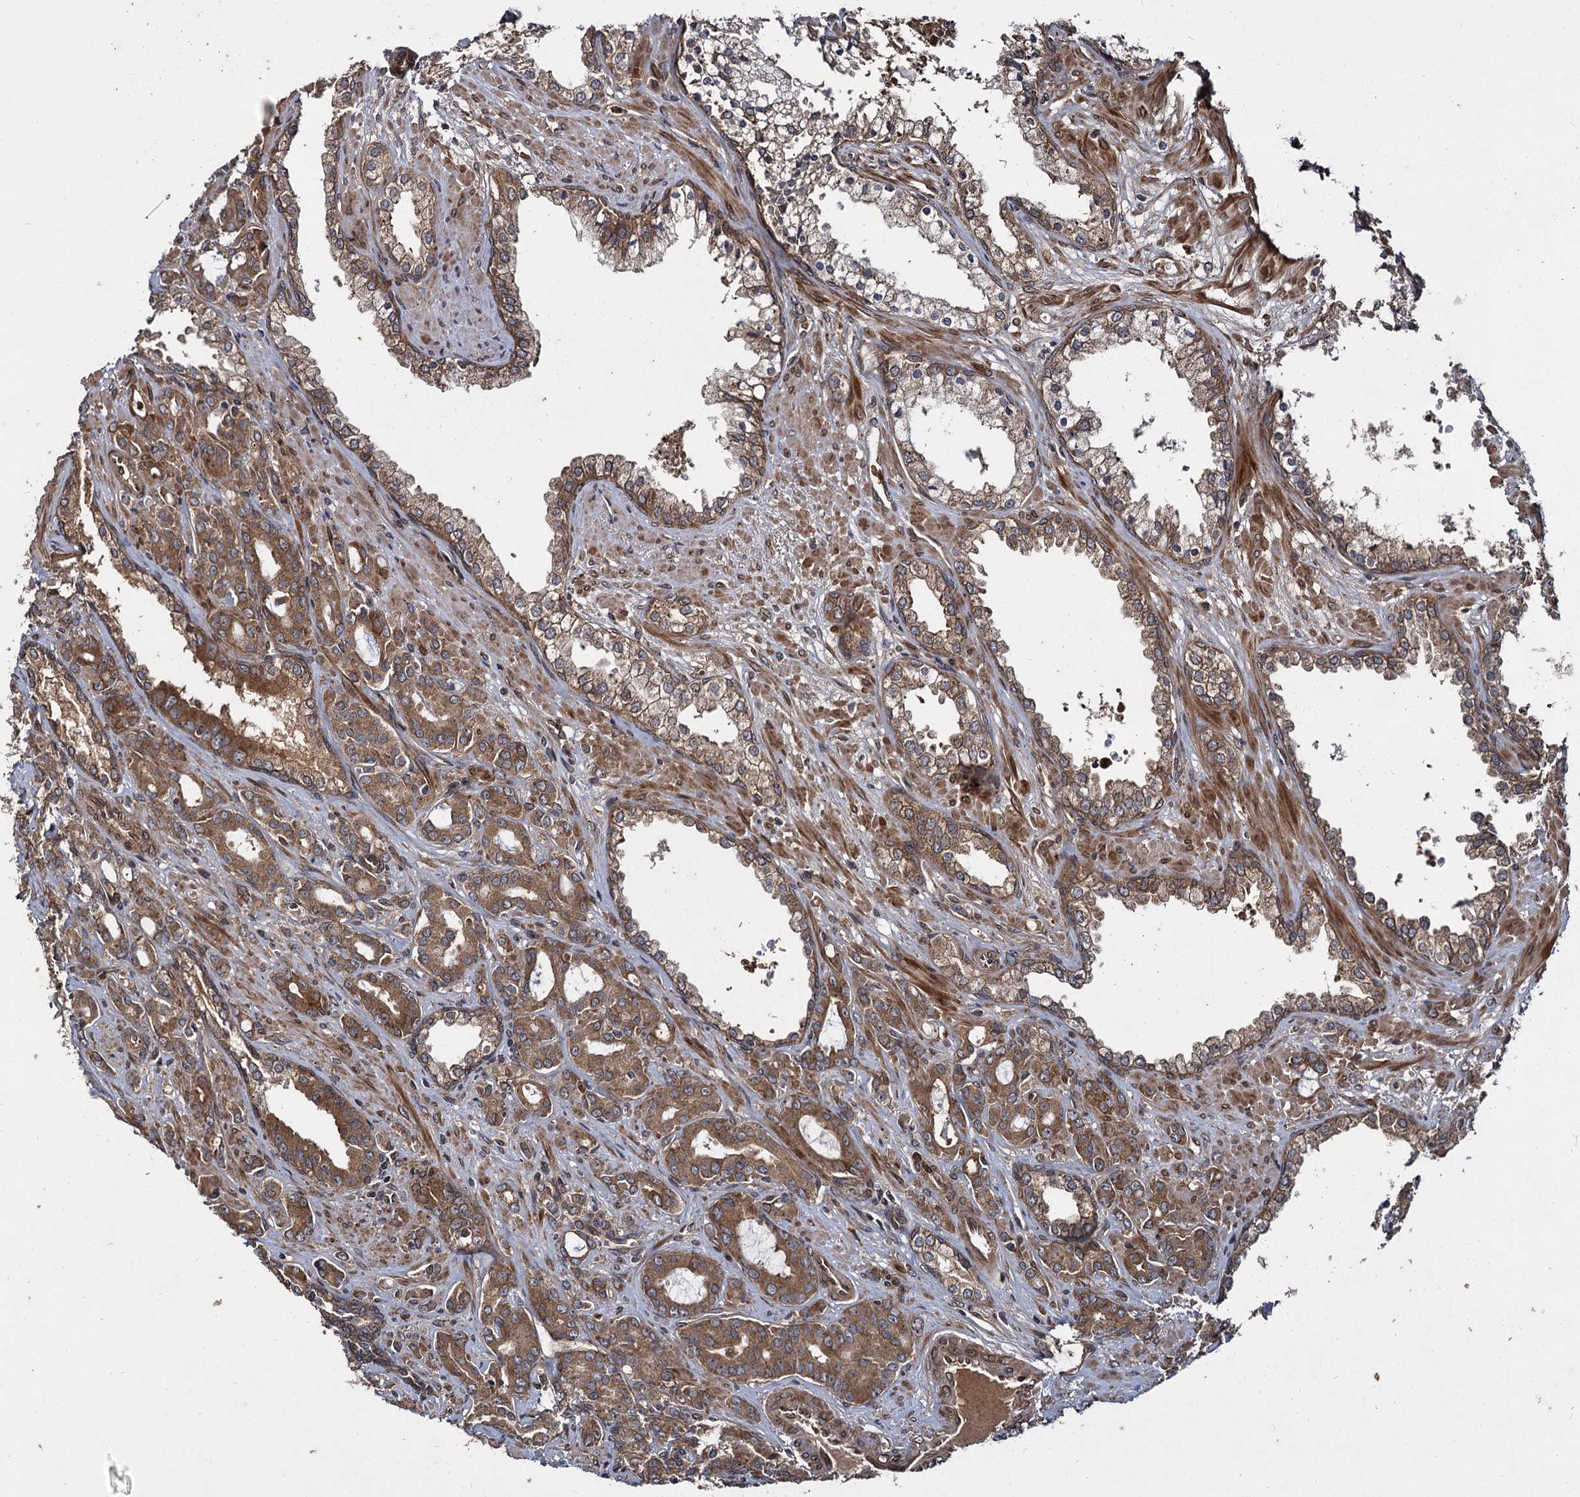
{"staining": {"intensity": "moderate", "quantity": ">75%", "location": "cytoplasmic/membranous"}, "tissue": "prostate cancer", "cell_type": "Tumor cells", "image_type": "cancer", "snomed": [{"axis": "morphology", "description": "Adenocarcinoma, High grade"}, {"axis": "topography", "description": "Prostate"}], "caption": "A medium amount of moderate cytoplasmic/membranous positivity is seen in about >75% of tumor cells in prostate high-grade adenocarcinoma tissue. (Stains: DAB in brown, nuclei in blue, Microscopy: brightfield microscopy at high magnification).", "gene": "DCP1B", "patient": {"sex": "male", "age": 72}}